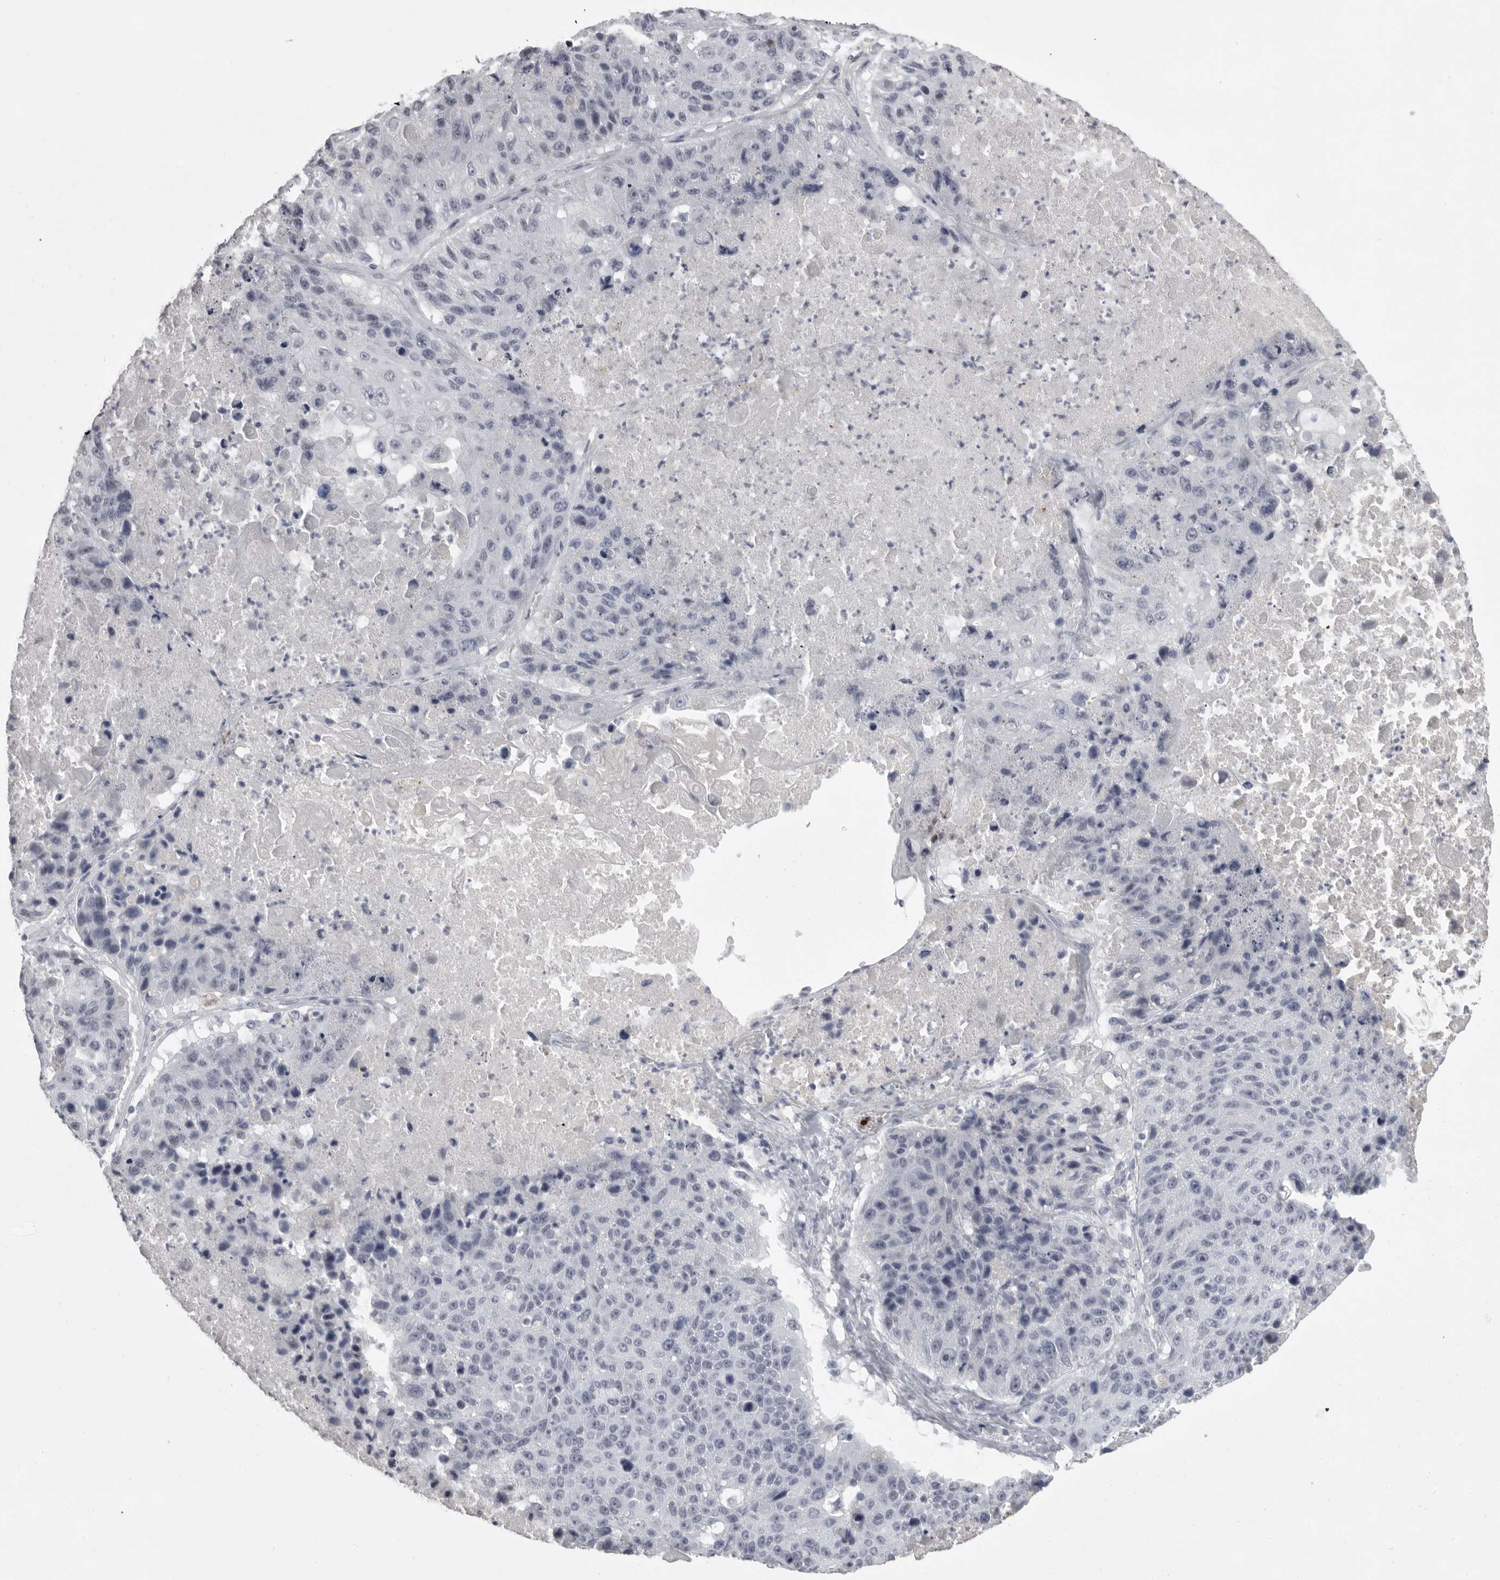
{"staining": {"intensity": "negative", "quantity": "none", "location": "none"}, "tissue": "lung cancer", "cell_type": "Tumor cells", "image_type": "cancer", "snomed": [{"axis": "morphology", "description": "Squamous cell carcinoma, NOS"}, {"axis": "topography", "description": "Lung"}], "caption": "Photomicrograph shows no significant protein staining in tumor cells of lung cancer (squamous cell carcinoma).", "gene": "GNLY", "patient": {"sex": "male", "age": 61}}